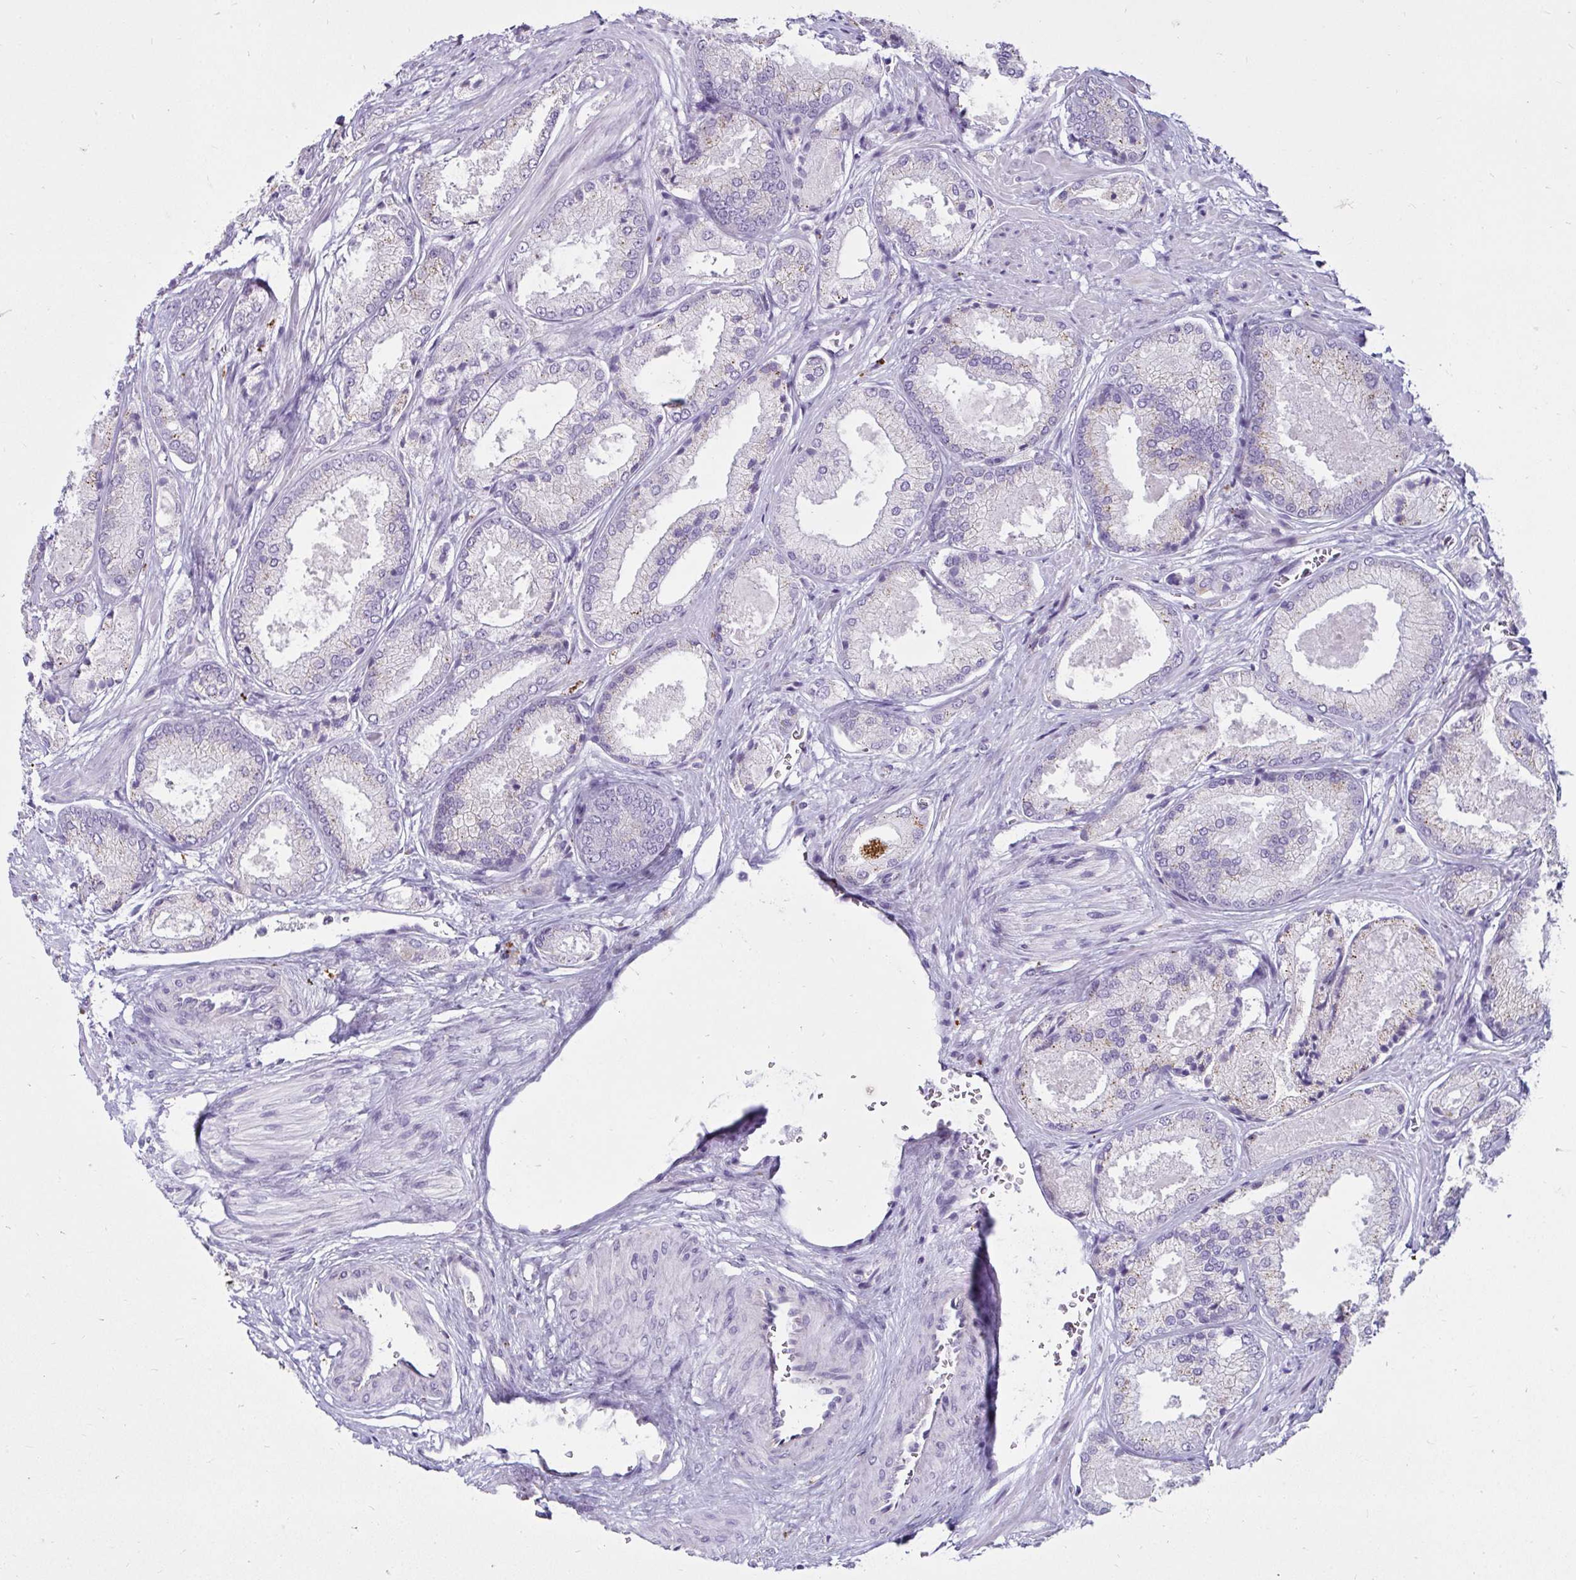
{"staining": {"intensity": "negative", "quantity": "none", "location": "none"}, "tissue": "prostate cancer", "cell_type": "Tumor cells", "image_type": "cancer", "snomed": [{"axis": "morphology", "description": "Adenocarcinoma, High grade"}, {"axis": "topography", "description": "Prostate"}], "caption": "This is an immunohistochemistry image of high-grade adenocarcinoma (prostate). There is no positivity in tumor cells.", "gene": "CTSZ", "patient": {"sex": "male", "age": 68}}